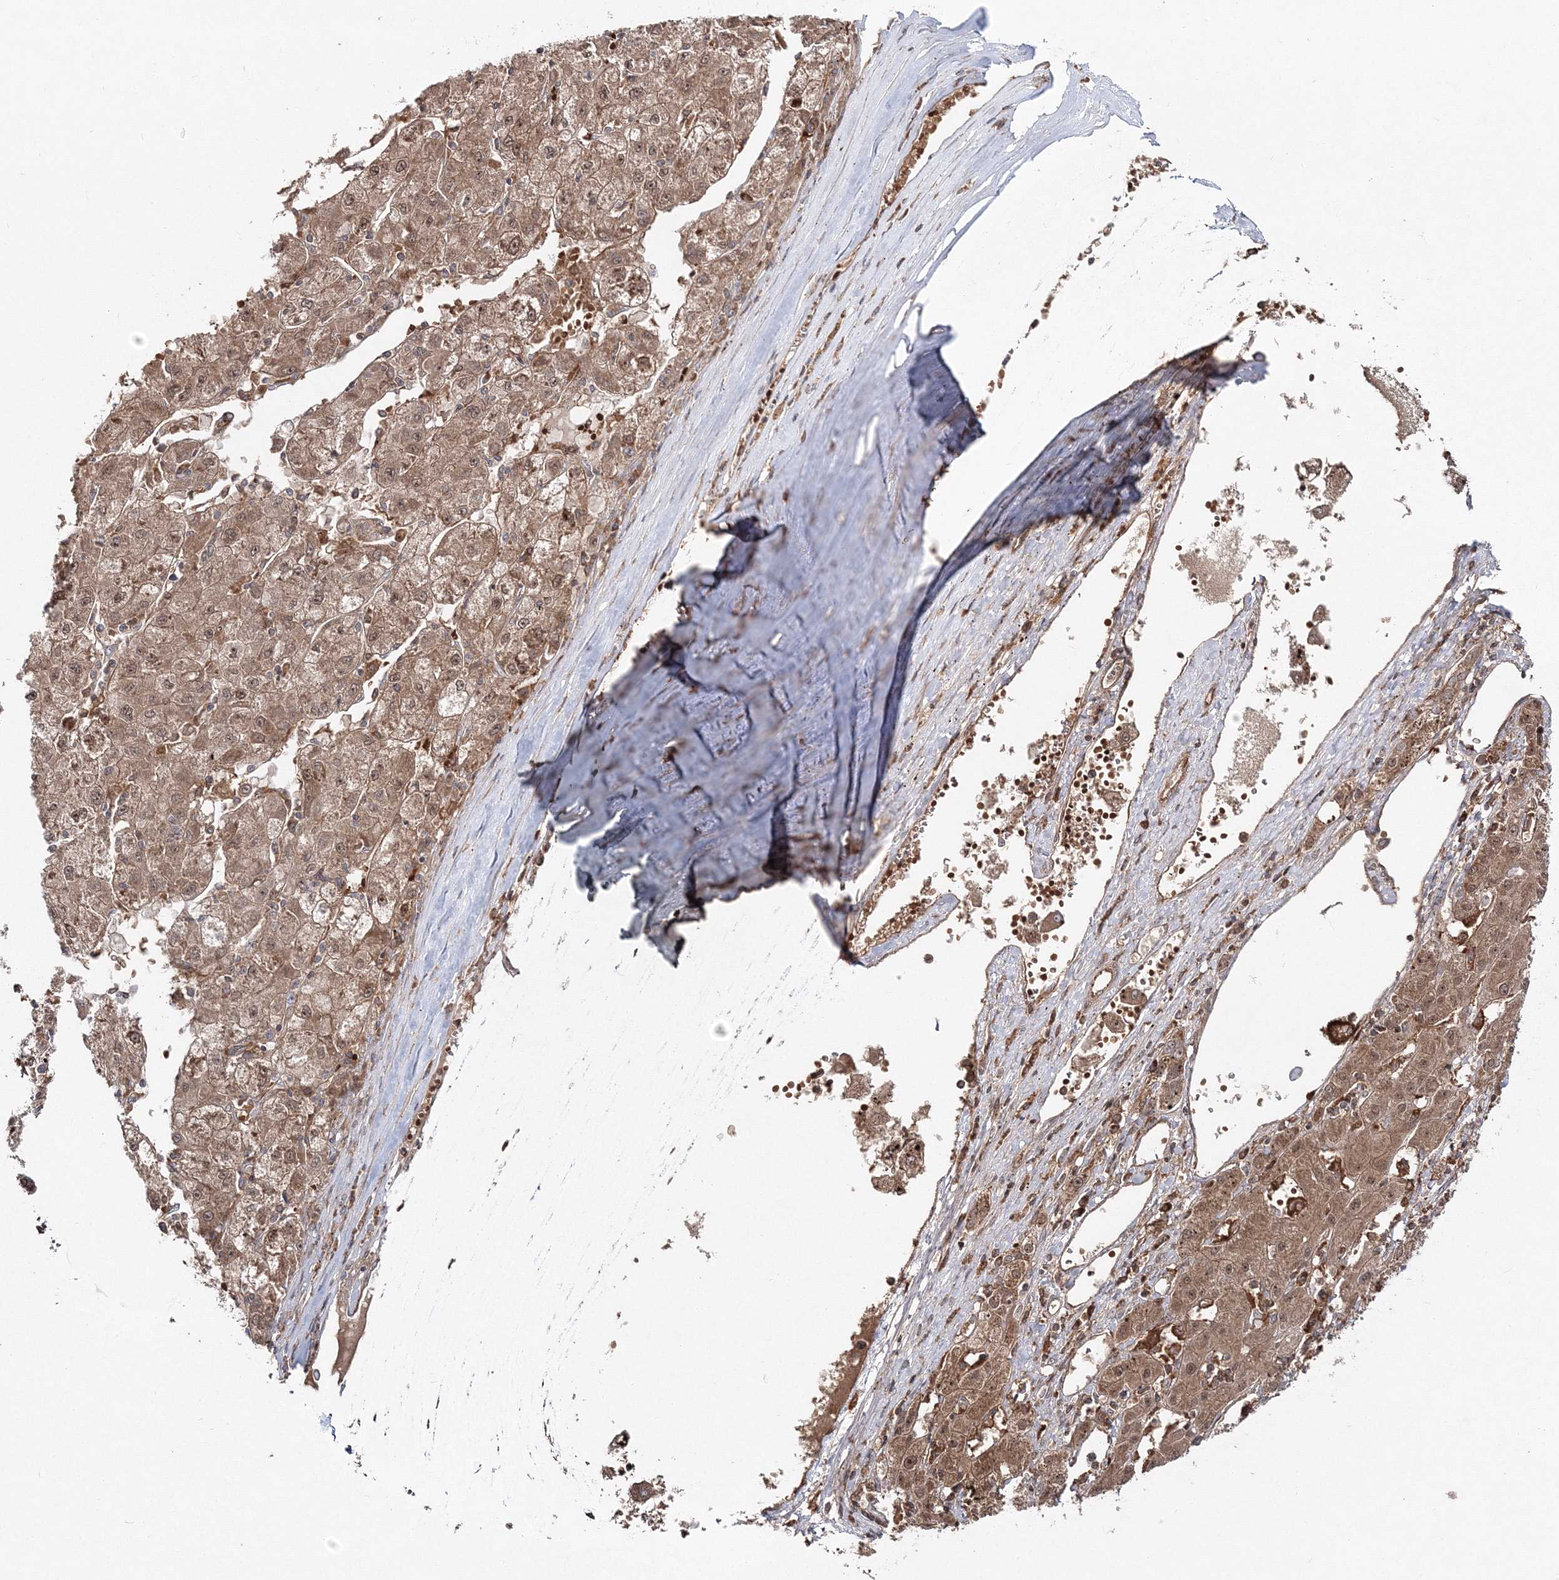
{"staining": {"intensity": "moderate", "quantity": ">75%", "location": "cytoplasmic/membranous,nuclear"}, "tissue": "liver cancer", "cell_type": "Tumor cells", "image_type": "cancer", "snomed": [{"axis": "morphology", "description": "Carcinoma, Hepatocellular, NOS"}, {"axis": "topography", "description": "Liver"}], "caption": "Human liver cancer stained with a protein marker reveals moderate staining in tumor cells.", "gene": "PCBD2", "patient": {"sex": "male", "age": 72}}